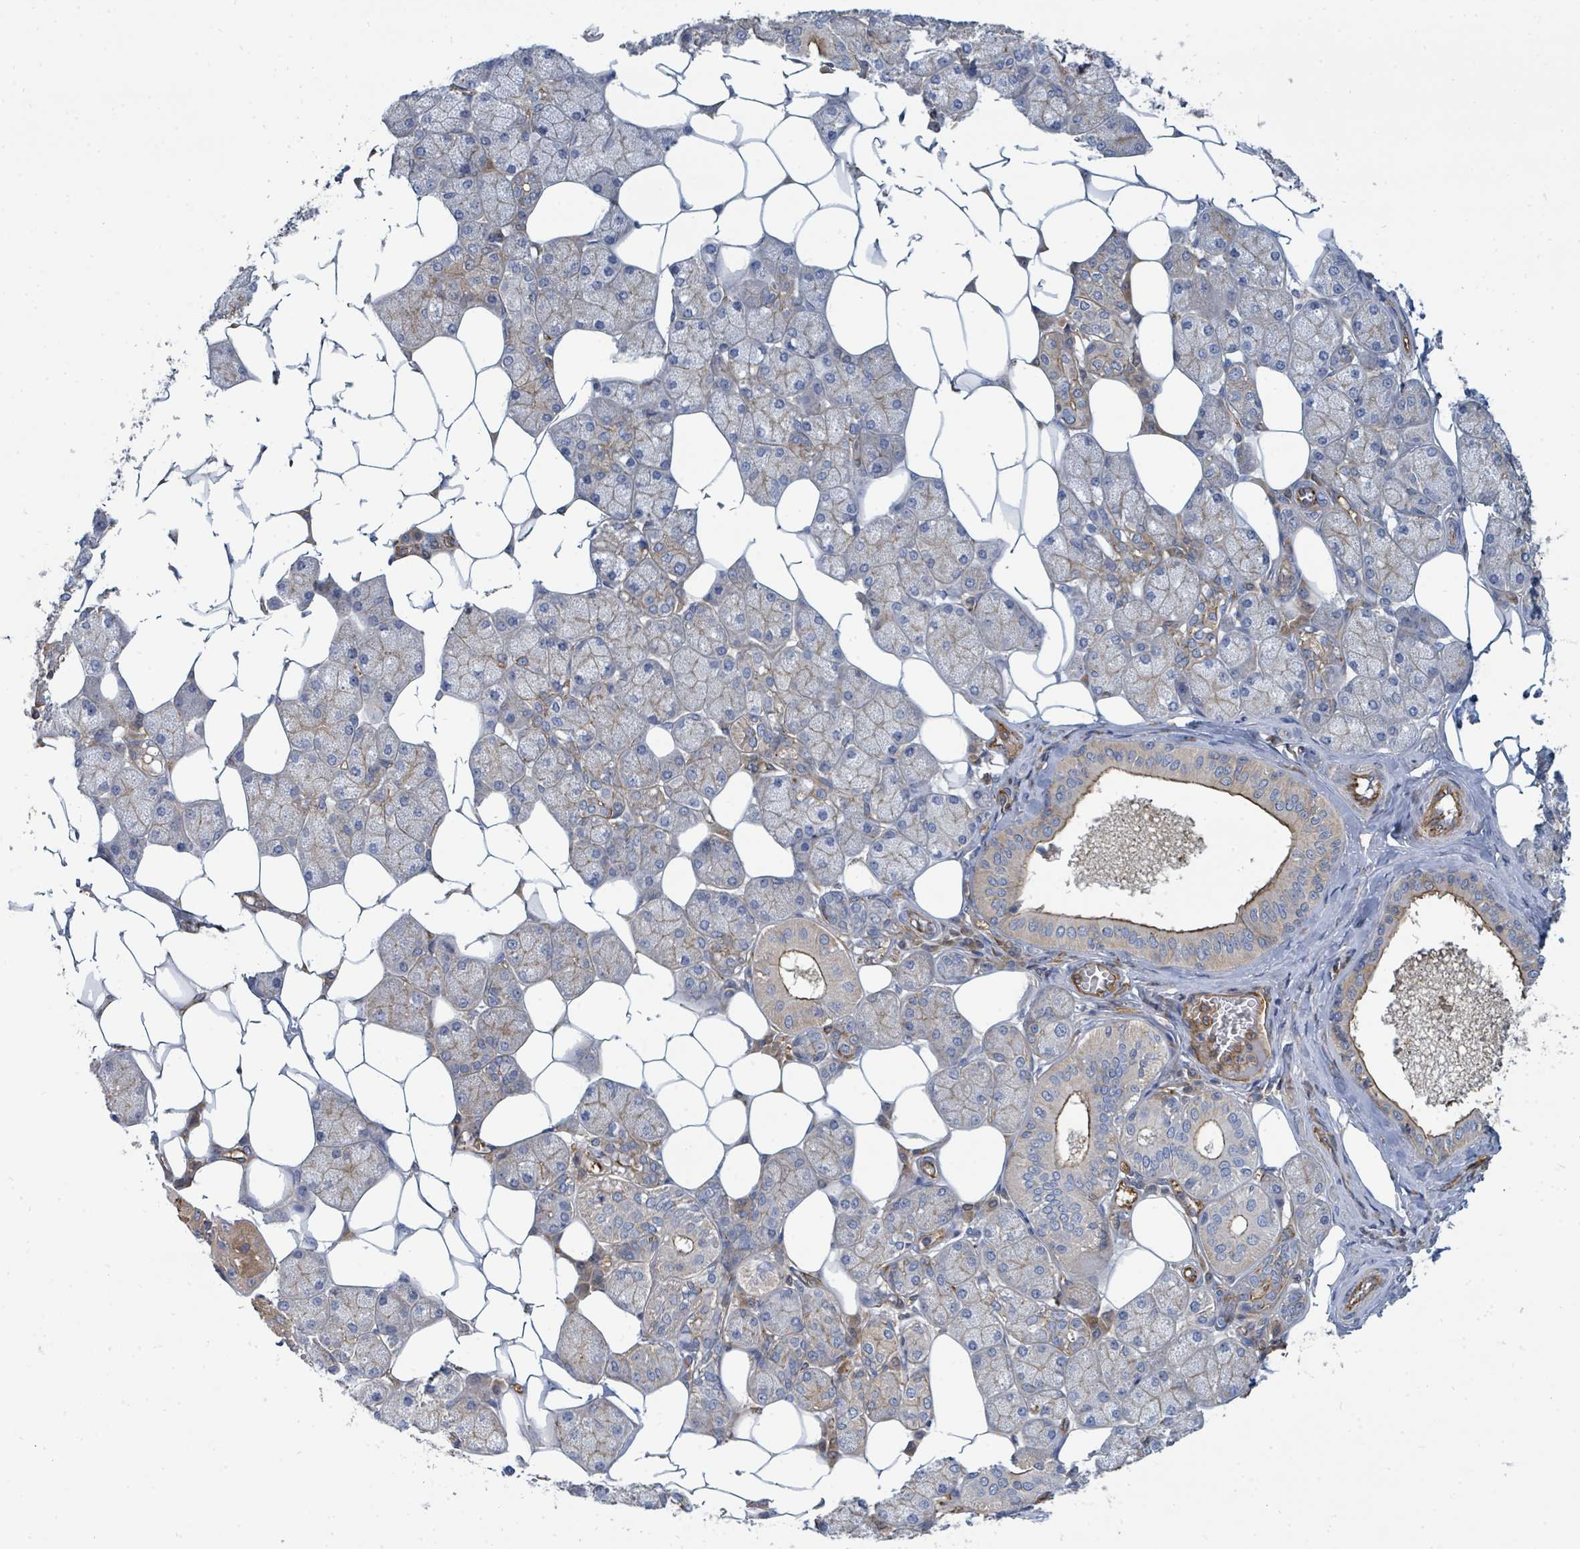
{"staining": {"intensity": "moderate", "quantity": "25%-75%", "location": "cytoplasmic/membranous"}, "tissue": "salivary gland", "cell_type": "Glandular cells", "image_type": "normal", "snomed": [{"axis": "morphology", "description": "Squamous cell carcinoma, NOS"}, {"axis": "topography", "description": "Skin"}, {"axis": "topography", "description": "Head-Neck"}], "caption": "IHC of normal salivary gland demonstrates medium levels of moderate cytoplasmic/membranous staining in approximately 25%-75% of glandular cells.", "gene": "BOLA2B", "patient": {"sex": "male", "age": 80}}